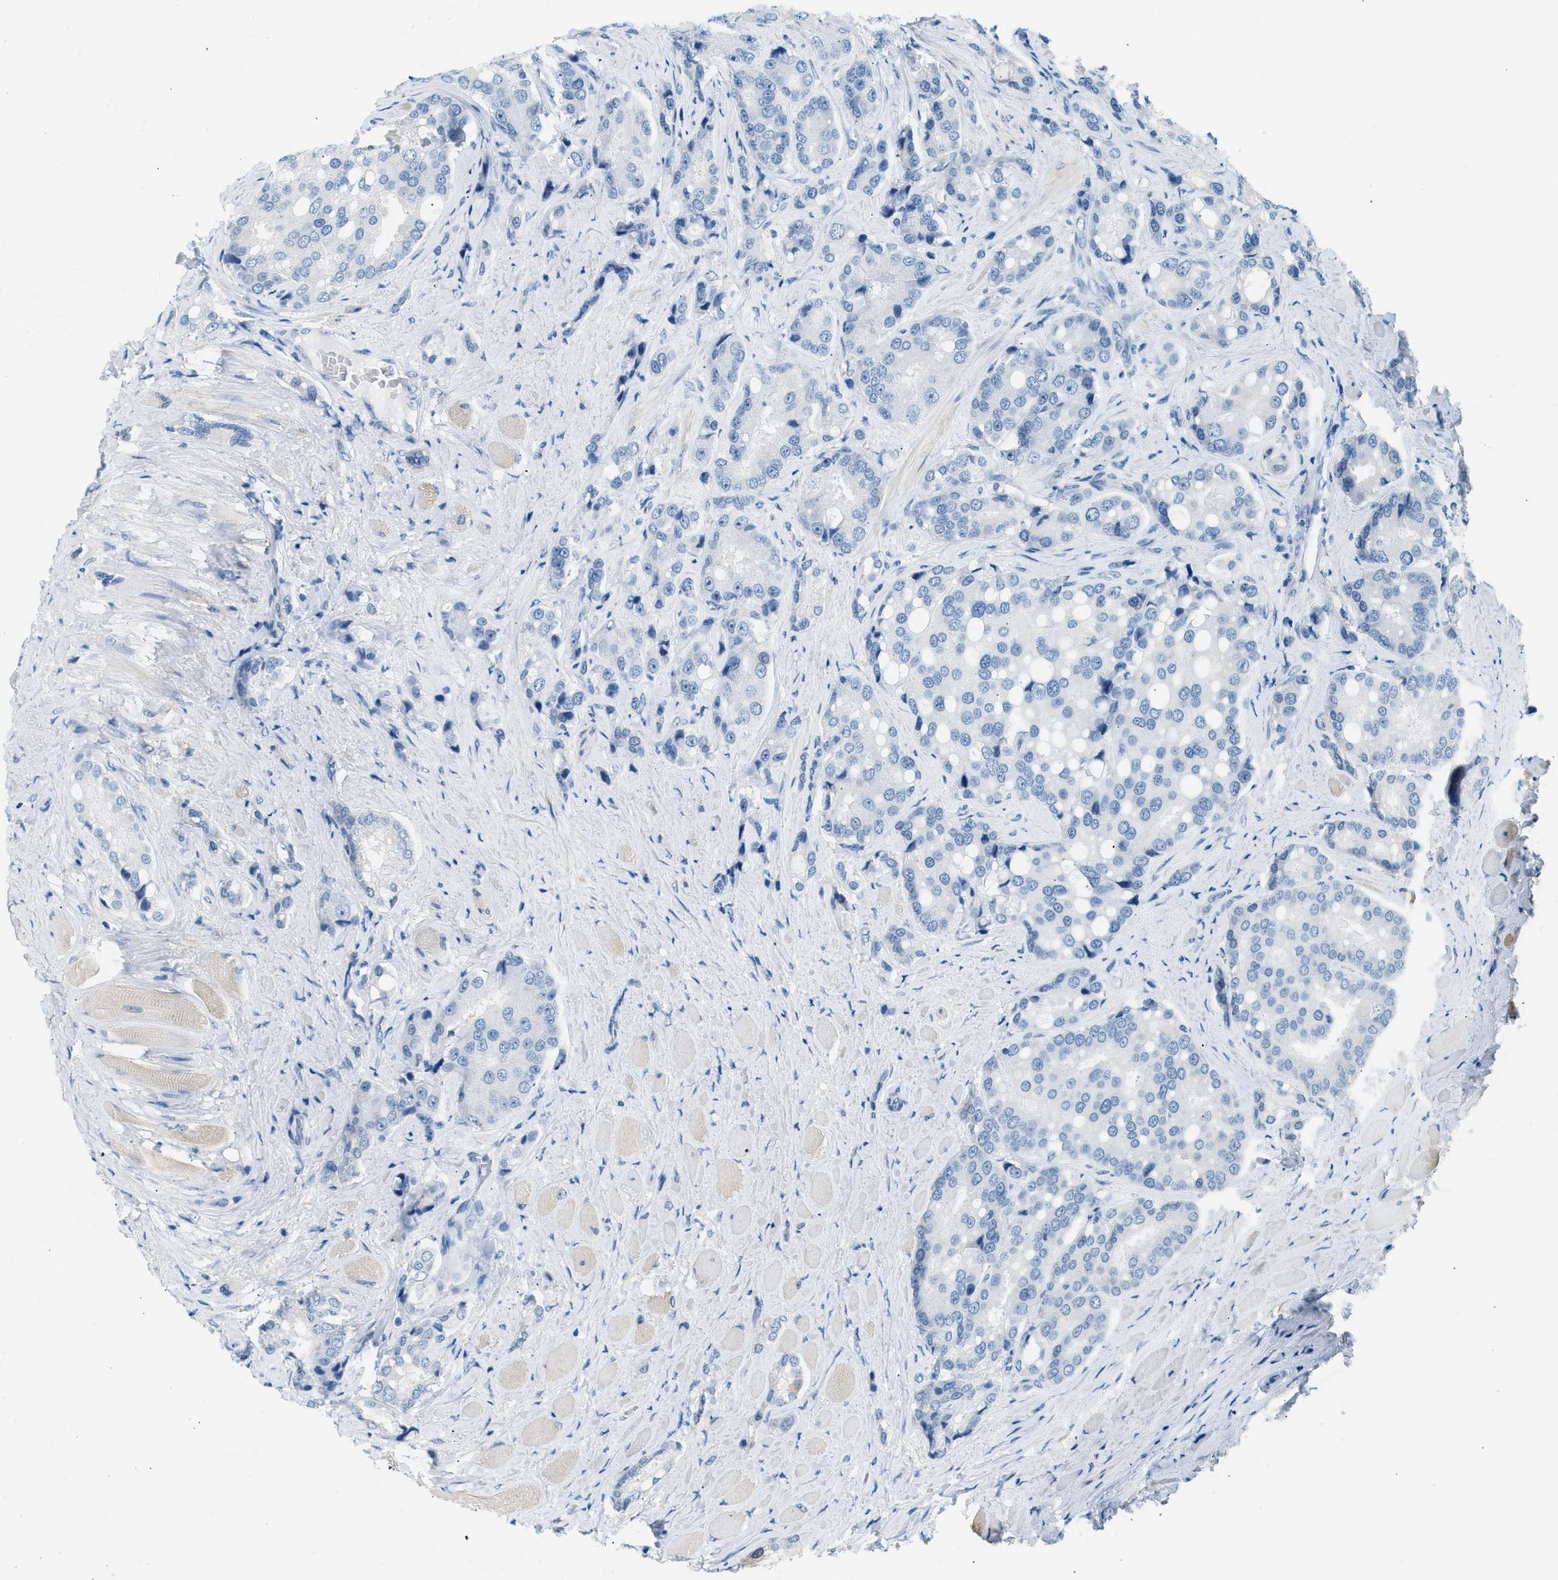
{"staining": {"intensity": "negative", "quantity": "none", "location": "none"}, "tissue": "prostate cancer", "cell_type": "Tumor cells", "image_type": "cancer", "snomed": [{"axis": "morphology", "description": "Adenocarcinoma, High grade"}, {"axis": "topography", "description": "Prostate"}], "caption": "A photomicrograph of high-grade adenocarcinoma (prostate) stained for a protein displays no brown staining in tumor cells.", "gene": "SPAM1", "patient": {"sex": "male", "age": 50}}